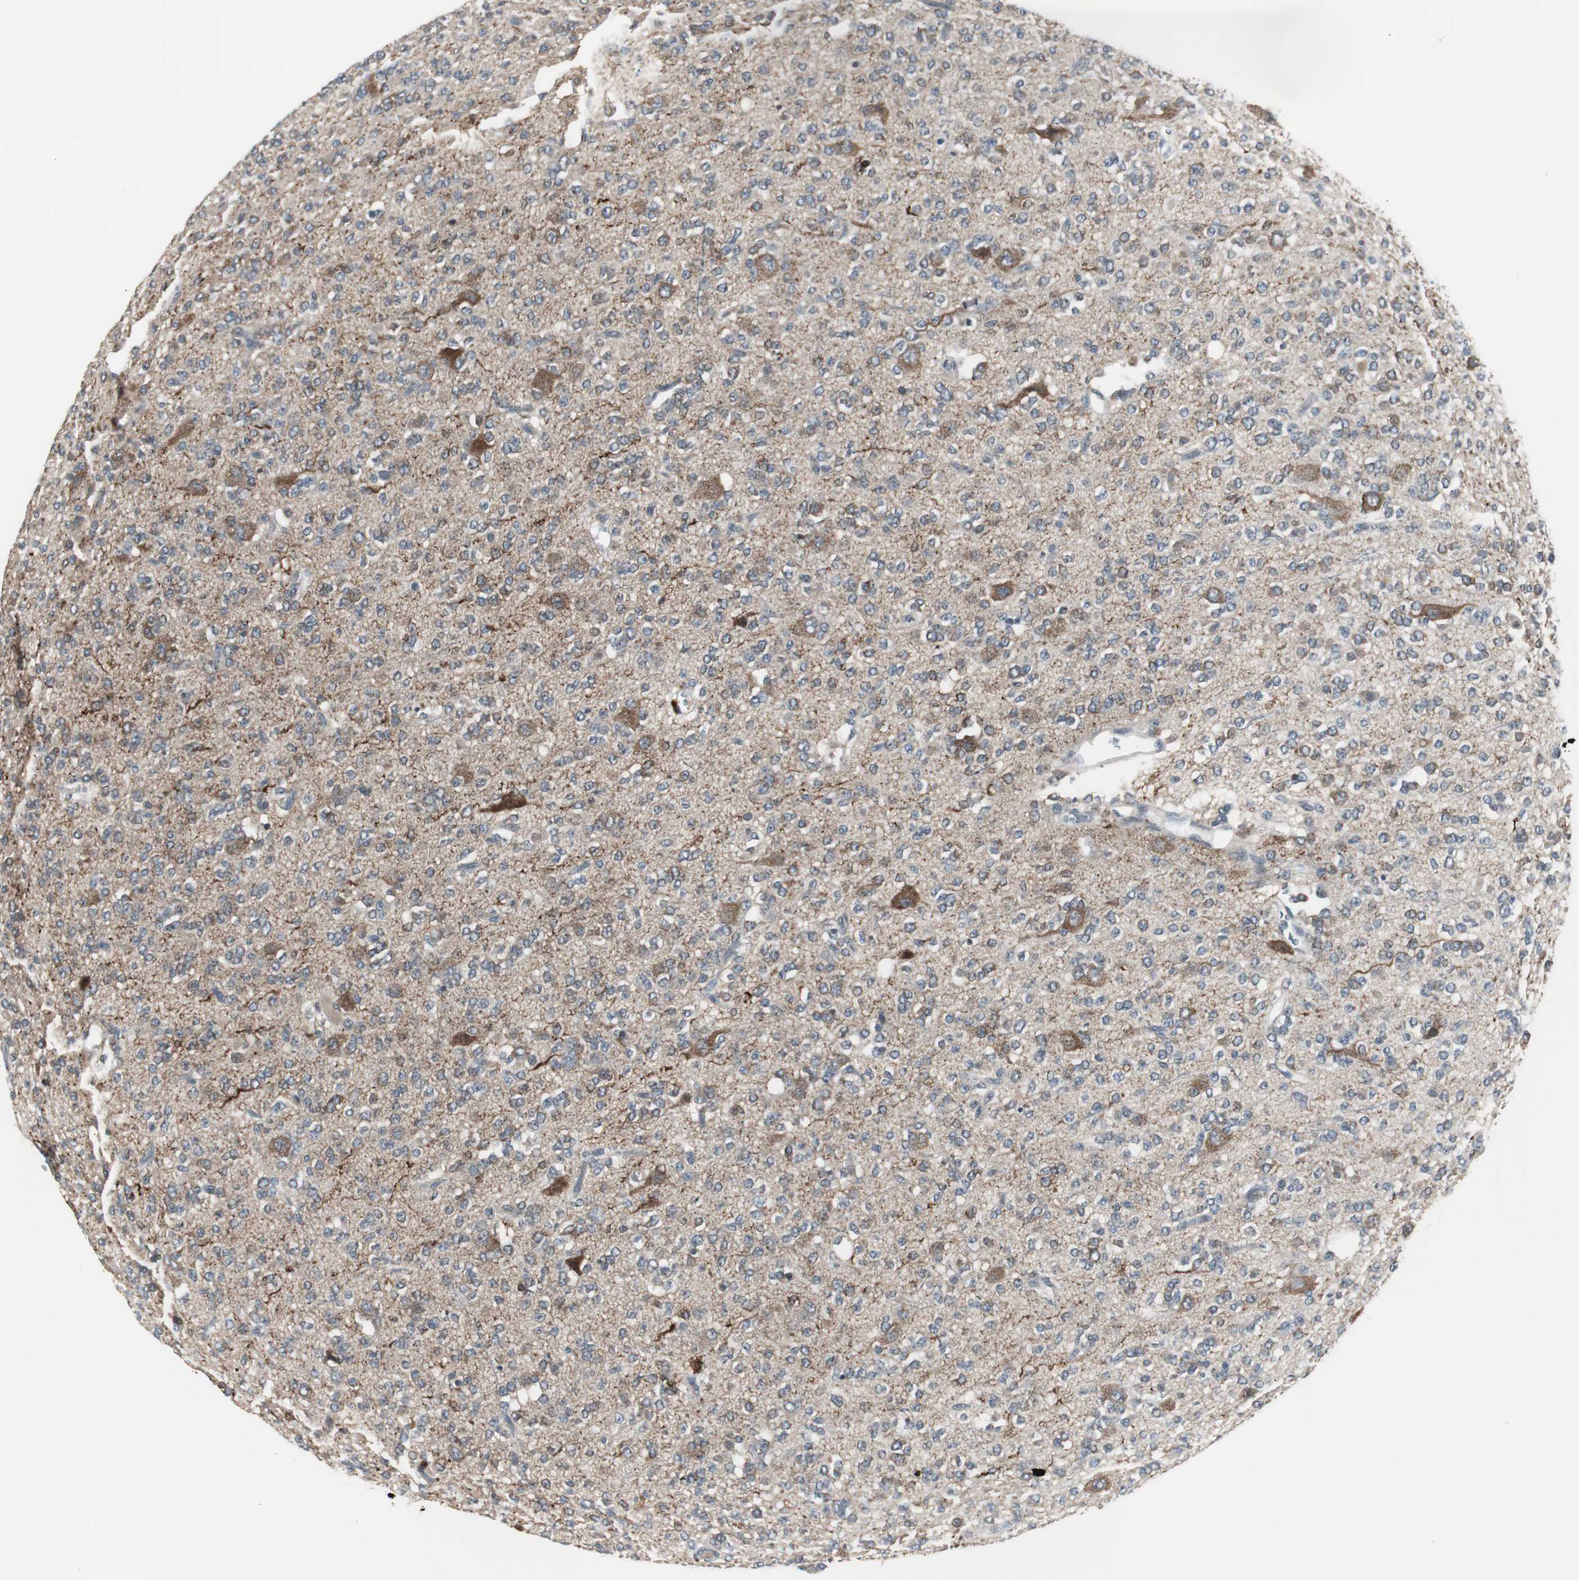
{"staining": {"intensity": "moderate", "quantity": ">75%", "location": "cytoplasmic/membranous"}, "tissue": "glioma", "cell_type": "Tumor cells", "image_type": "cancer", "snomed": [{"axis": "morphology", "description": "Glioma, malignant, Low grade"}, {"axis": "topography", "description": "Brain"}], "caption": "Human glioma stained with a brown dye displays moderate cytoplasmic/membranous positive positivity in approximately >75% of tumor cells.", "gene": "ZMPSTE24", "patient": {"sex": "male", "age": 38}}